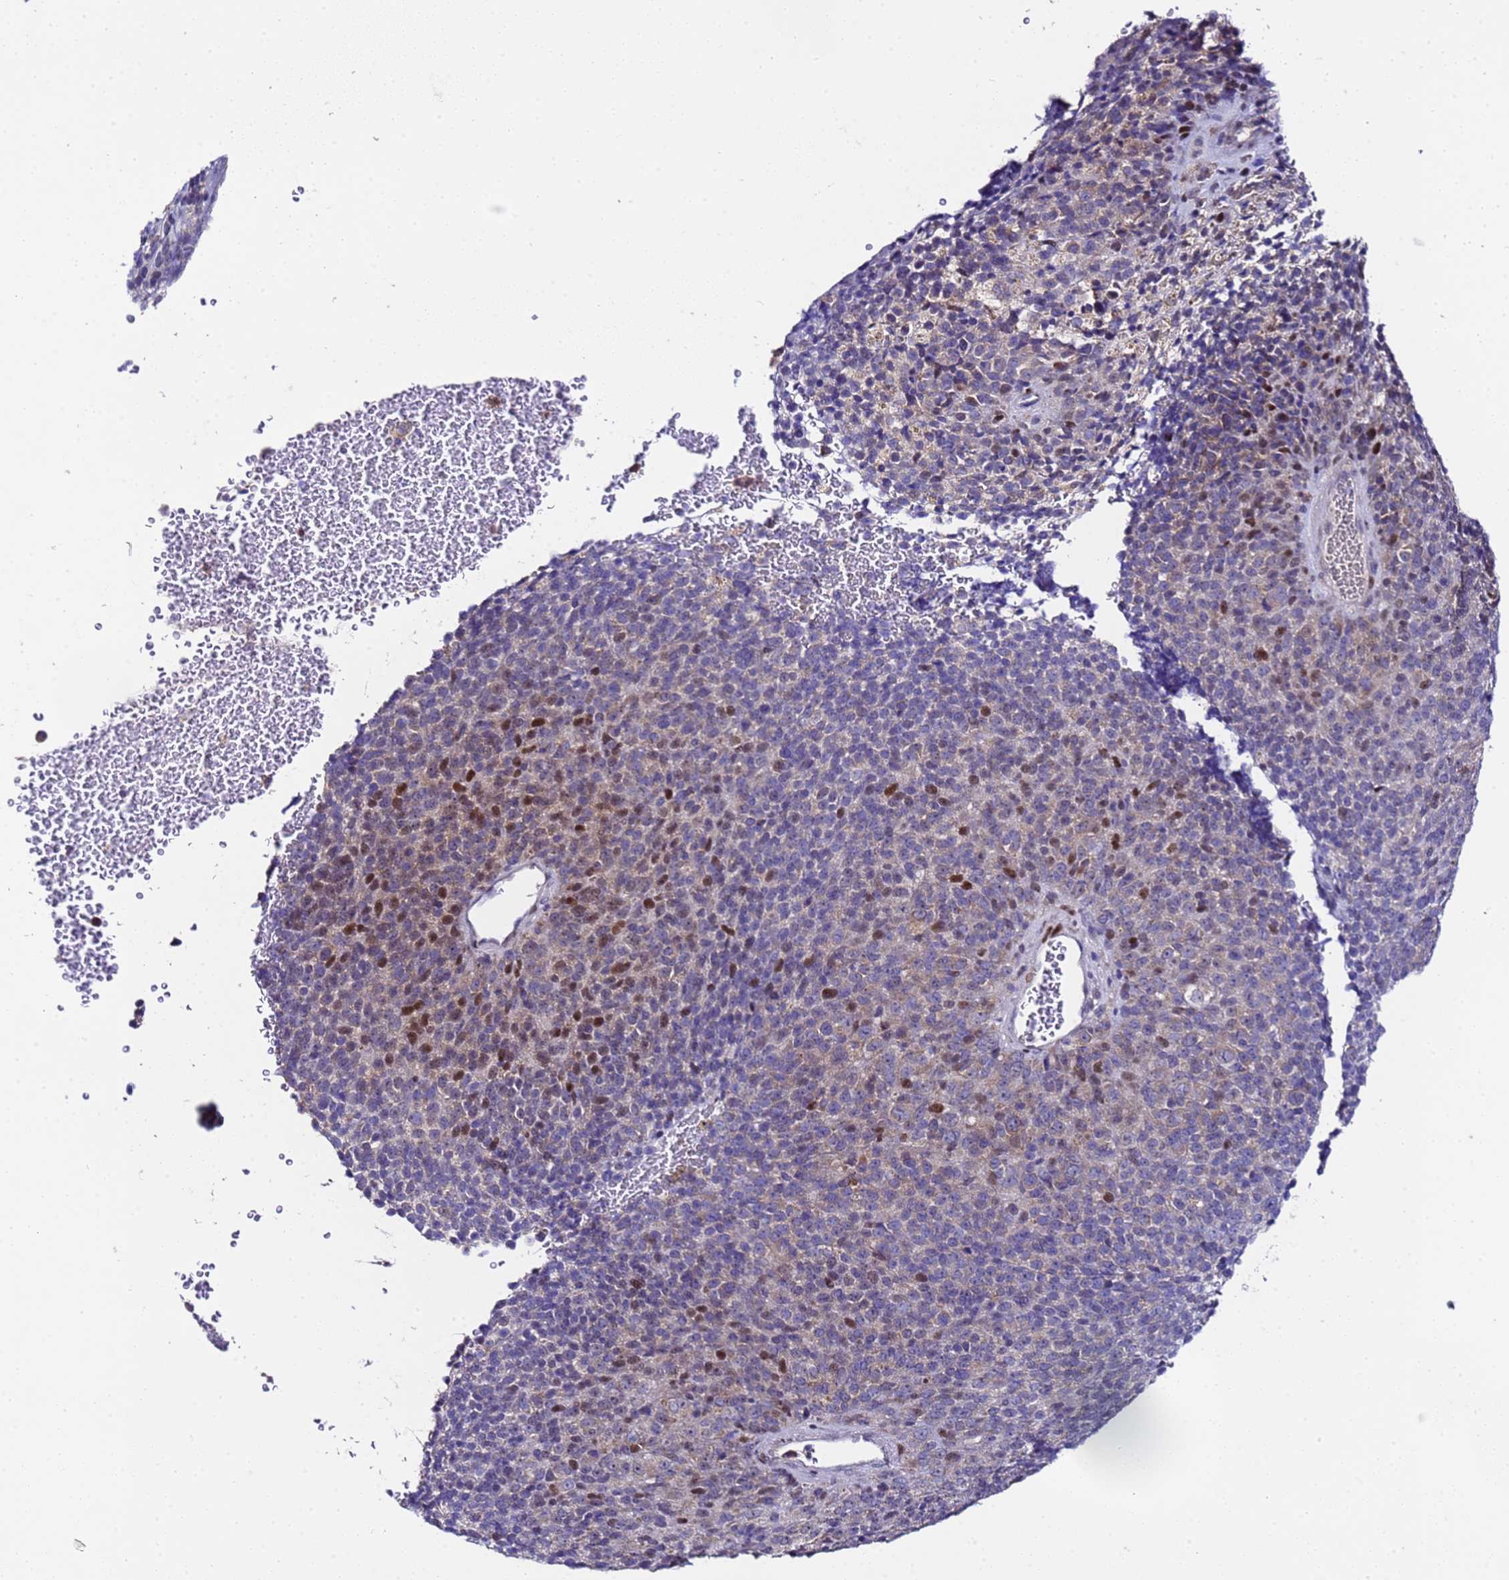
{"staining": {"intensity": "negative", "quantity": "none", "location": "none"}, "tissue": "melanoma", "cell_type": "Tumor cells", "image_type": "cancer", "snomed": [{"axis": "morphology", "description": "Malignant melanoma, Metastatic site"}, {"axis": "topography", "description": "Brain"}], "caption": "High magnification brightfield microscopy of malignant melanoma (metastatic site) stained with DAB (brown) and counterstained with hematoxylin (blue): tumor cells show no significant positivity.", "gene": "ALG3", "patient": {"sex": "female", "age": 56}}